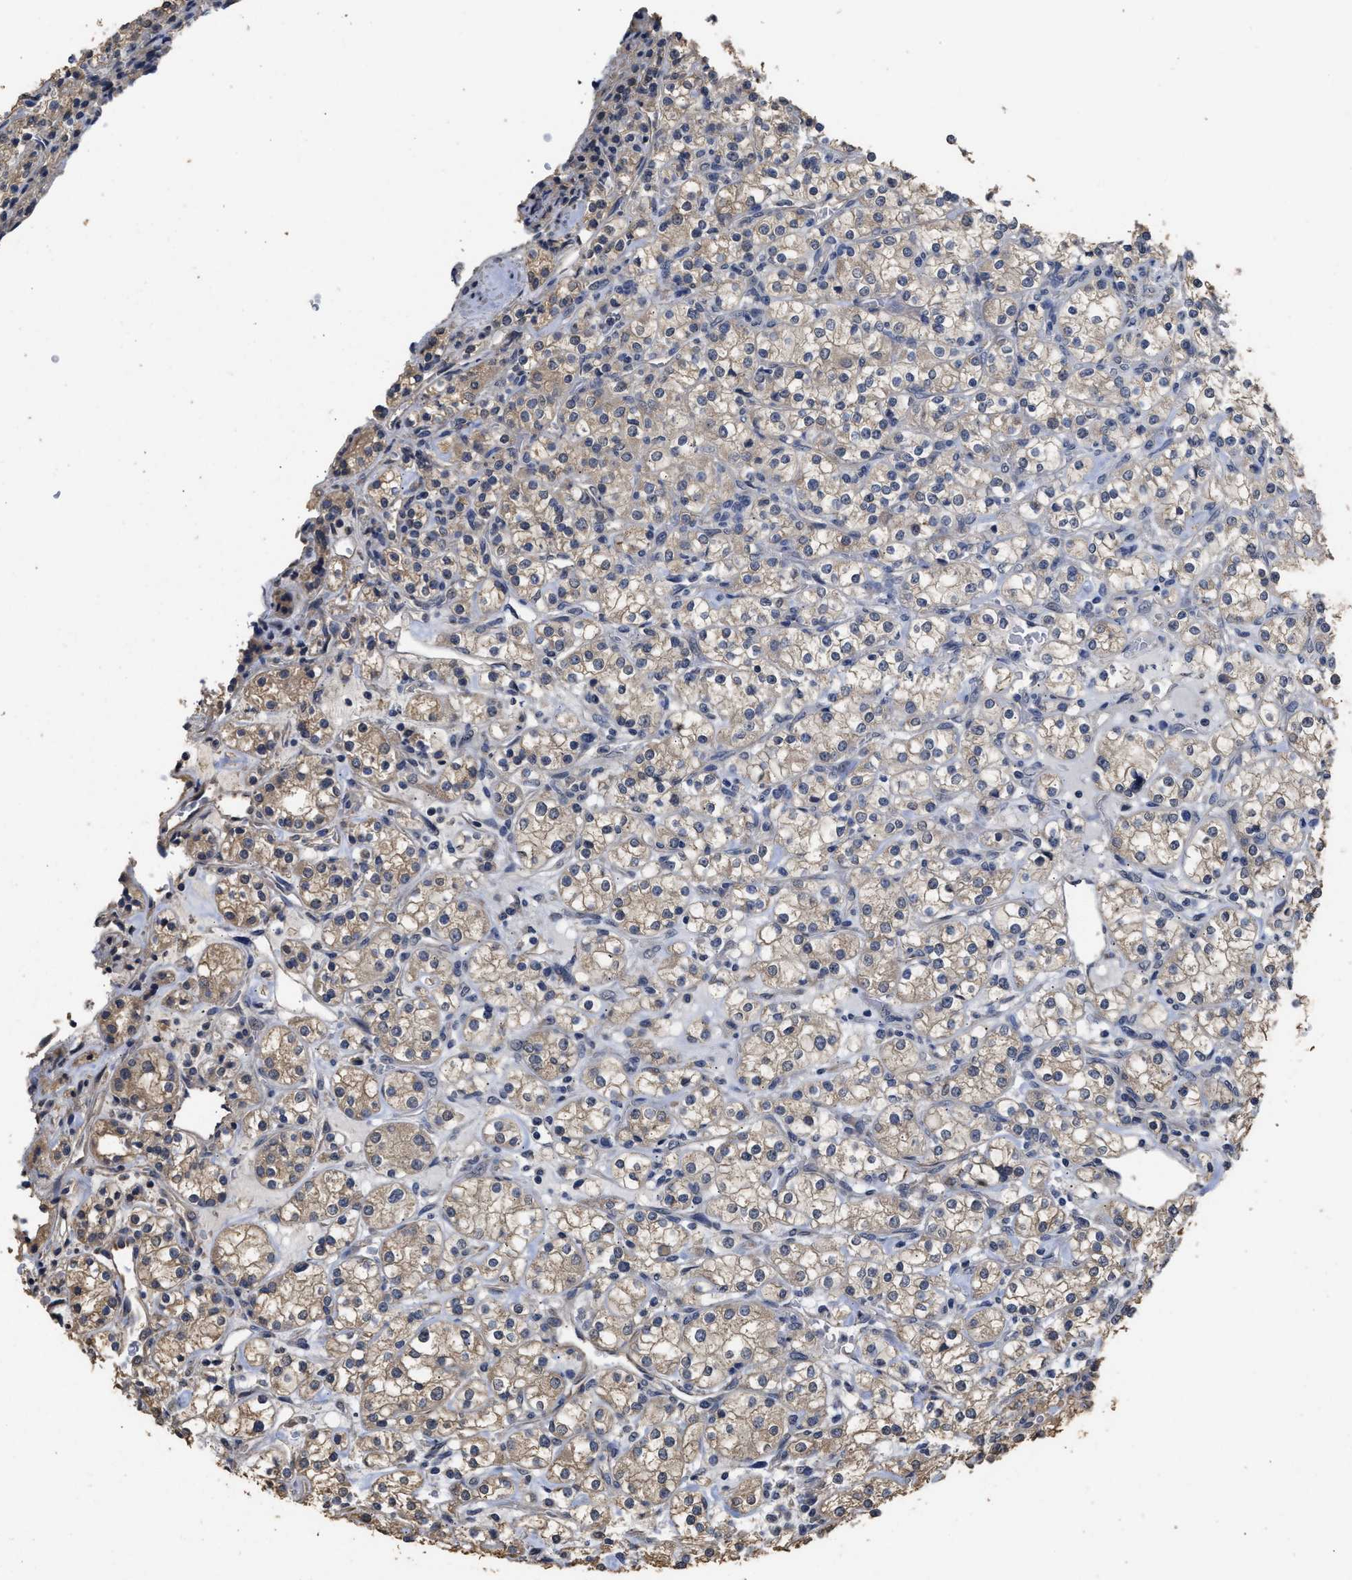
{"staining": {"intensity": "weak", "quantity": ">75%", "location": "cytoplasmic/membranous"}, "tissue": "renal cancer", "cell_type": "Tumor cells", "image_type": "cancer", "snomed": [{"axis": "morphology", "description": "Adenocarcinoma, NOS"}, {"axis": "topography", "description": "Kidney"}], "caption": "Protein expression analysis of human renal adenocarcinoma reveals weak cytoplasmic/membranous positivity in approximately >75% of tumor cells. The staining was performed using DAB (3,3'-diaminobenzidine) to visualize the protein expression in brown, while the nuclei were stained in blue with hematoxylin (Magnification: 20x).", "gene": "SPINT2", "patient": {"sex": "male", "age": 77}}